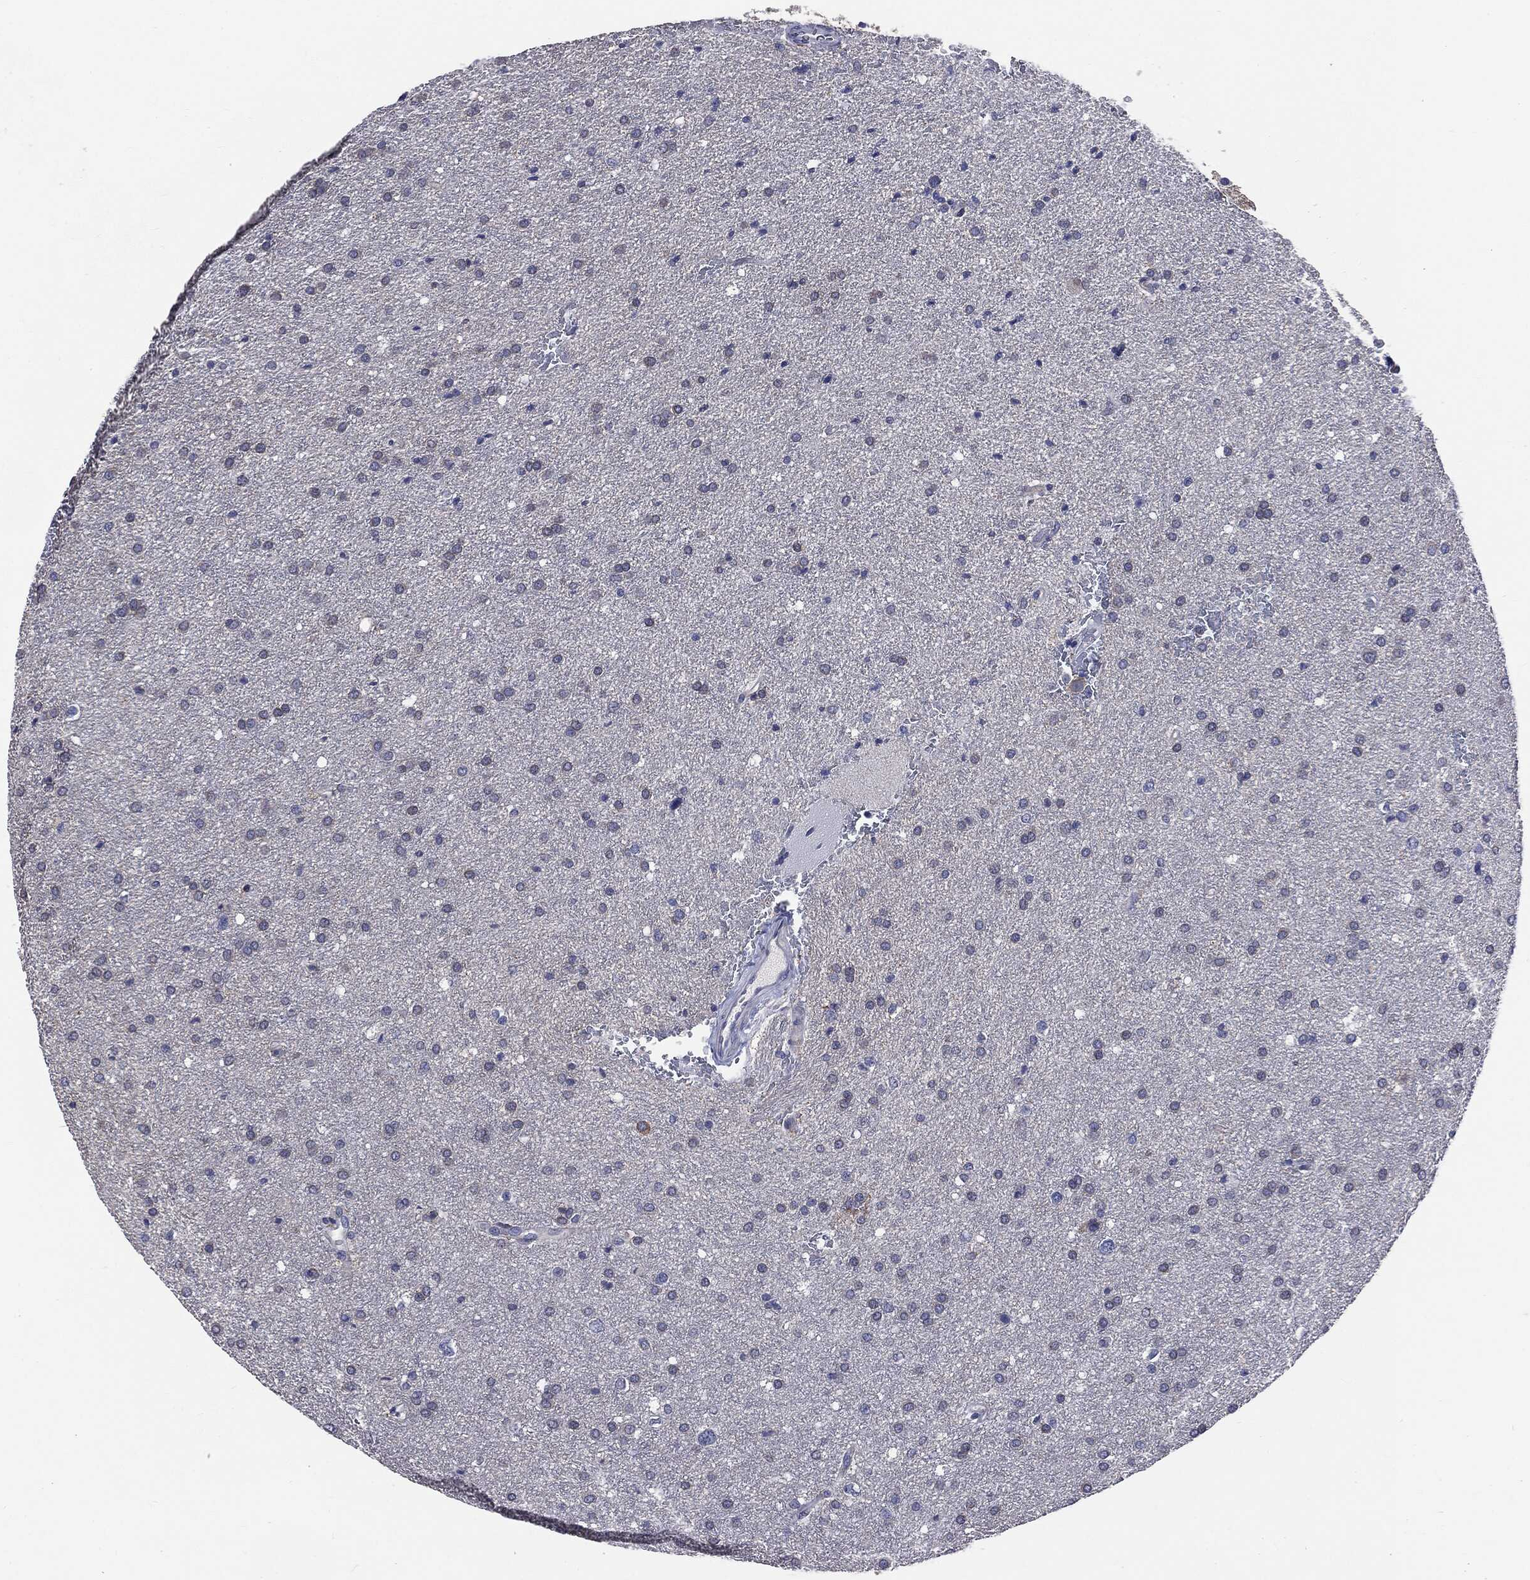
{"staining": {"intensity": "negative", "quantity": "none", "location": "none"}, "tissue": "glioma", "cell_type": "Tumor cells", "image_type": "cancer", "snomed": [{"axis": "morphology", "description": "Glioma, malignant, Low grade"}, {"axis": "topography", "description": "Brain"}], "caption": "There is no significant expression in tumor cells of malignant low-grade glioma.", "gene": "PTGS2", "patient": {"sex": "female", "age": 37}}